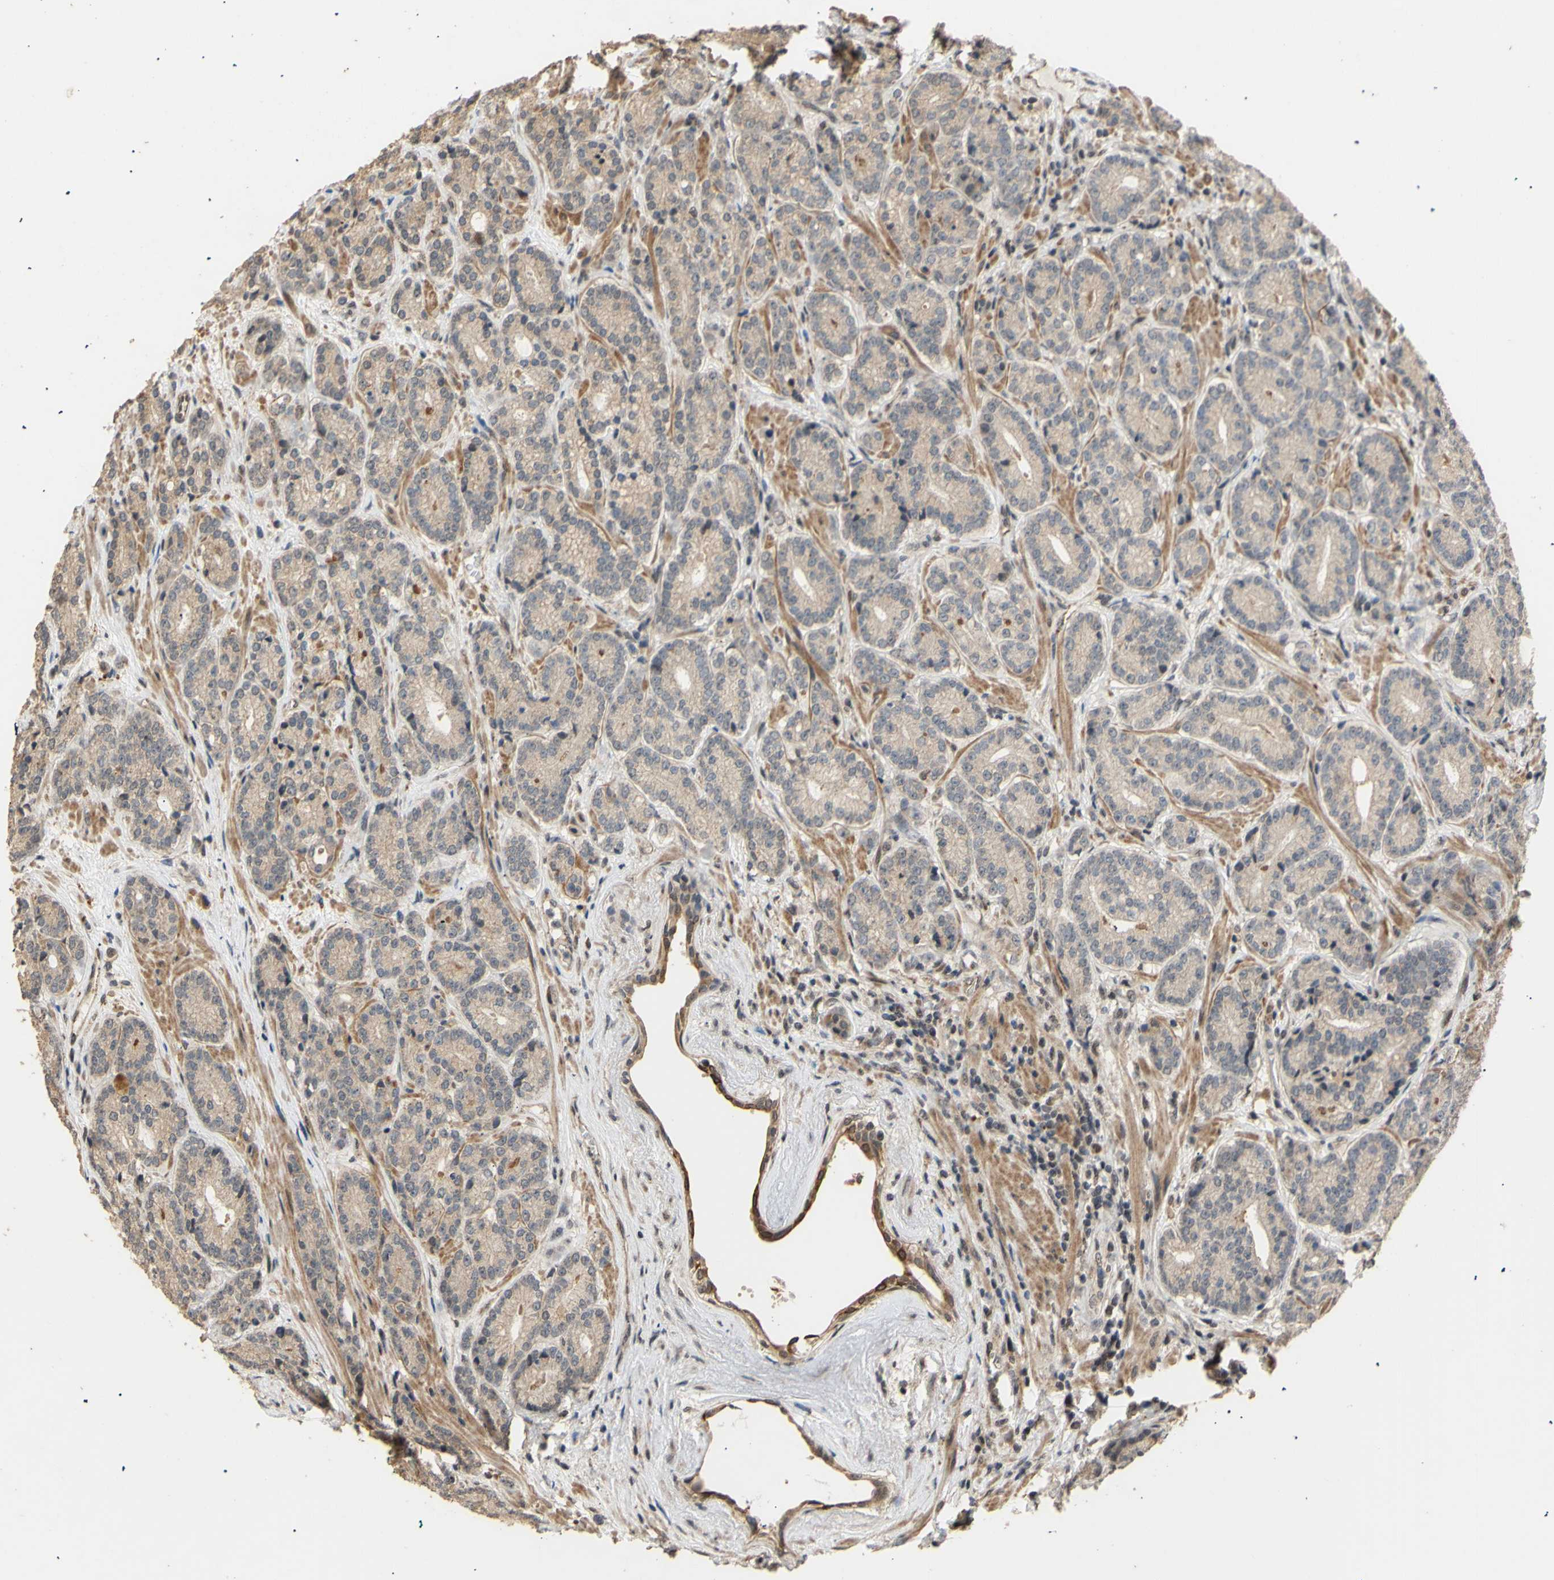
{"staining": {"intensity": "weak", "quantity": ">75%", "location": "cytoplasmic/membranous"}, "tissue": "prostate cancer", "cell_type": "Tumor cells", "image_type": "cancer", "snomed": [{"axis": "morphology", "description": "Adenocarcinoma, High grade"}, {"axis": "topography", "description": "Prostate"}], "caption": "Tumor cells show weak cytoplasmic/membranous staining in approximately >75% of cells in prostate high-grade adenocarcinoma. Immunohistochemistry (ihc) stains the protein of interest in brown and the nuclei are stained blue.", "gene": "GTF2E2", "patient": {"sex": "male", "age": 61}}